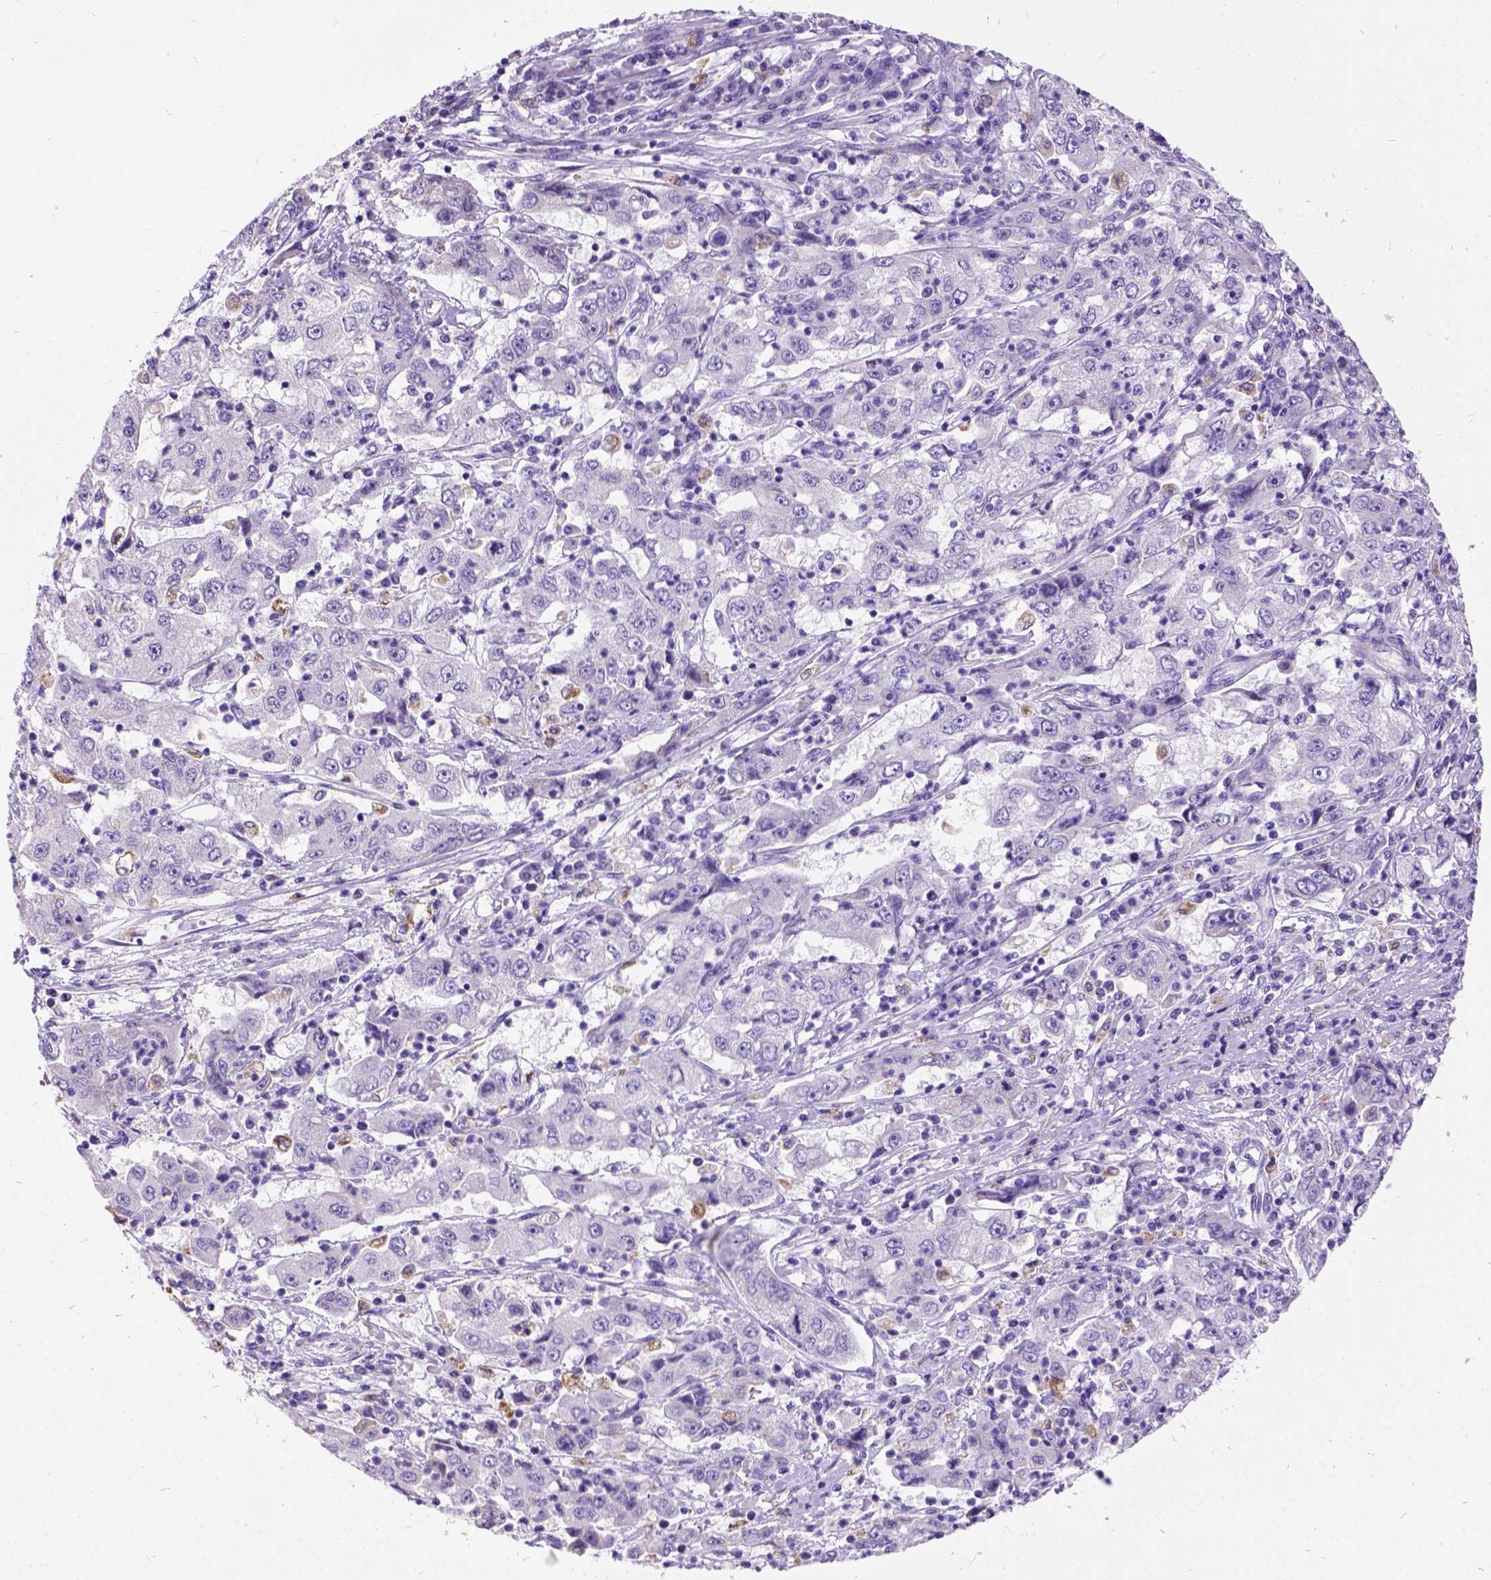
{"staining": {"intensity": "negative", "quantity": "none", "location": "none"}, "tissue": "cervical cancer", "cell_type": "Tumor cells", "image_type": "cancer", "snomed": [{"axis": "morphology", "description": "Squamous cell carcinoma, NOS"}, {"axis": "topography", "description": "Cervix"}], "caption": "Immunohistochemistry (IHC) histopathology image of neoplastic tissue: human cervical squamous cell carcinoma stained with DAB (3,3'-diaminobenzidine) reveals no significant protein expression in tumor cells.", "gene": "CFAP54", "patient": {"sex": "female", "age": 36}}